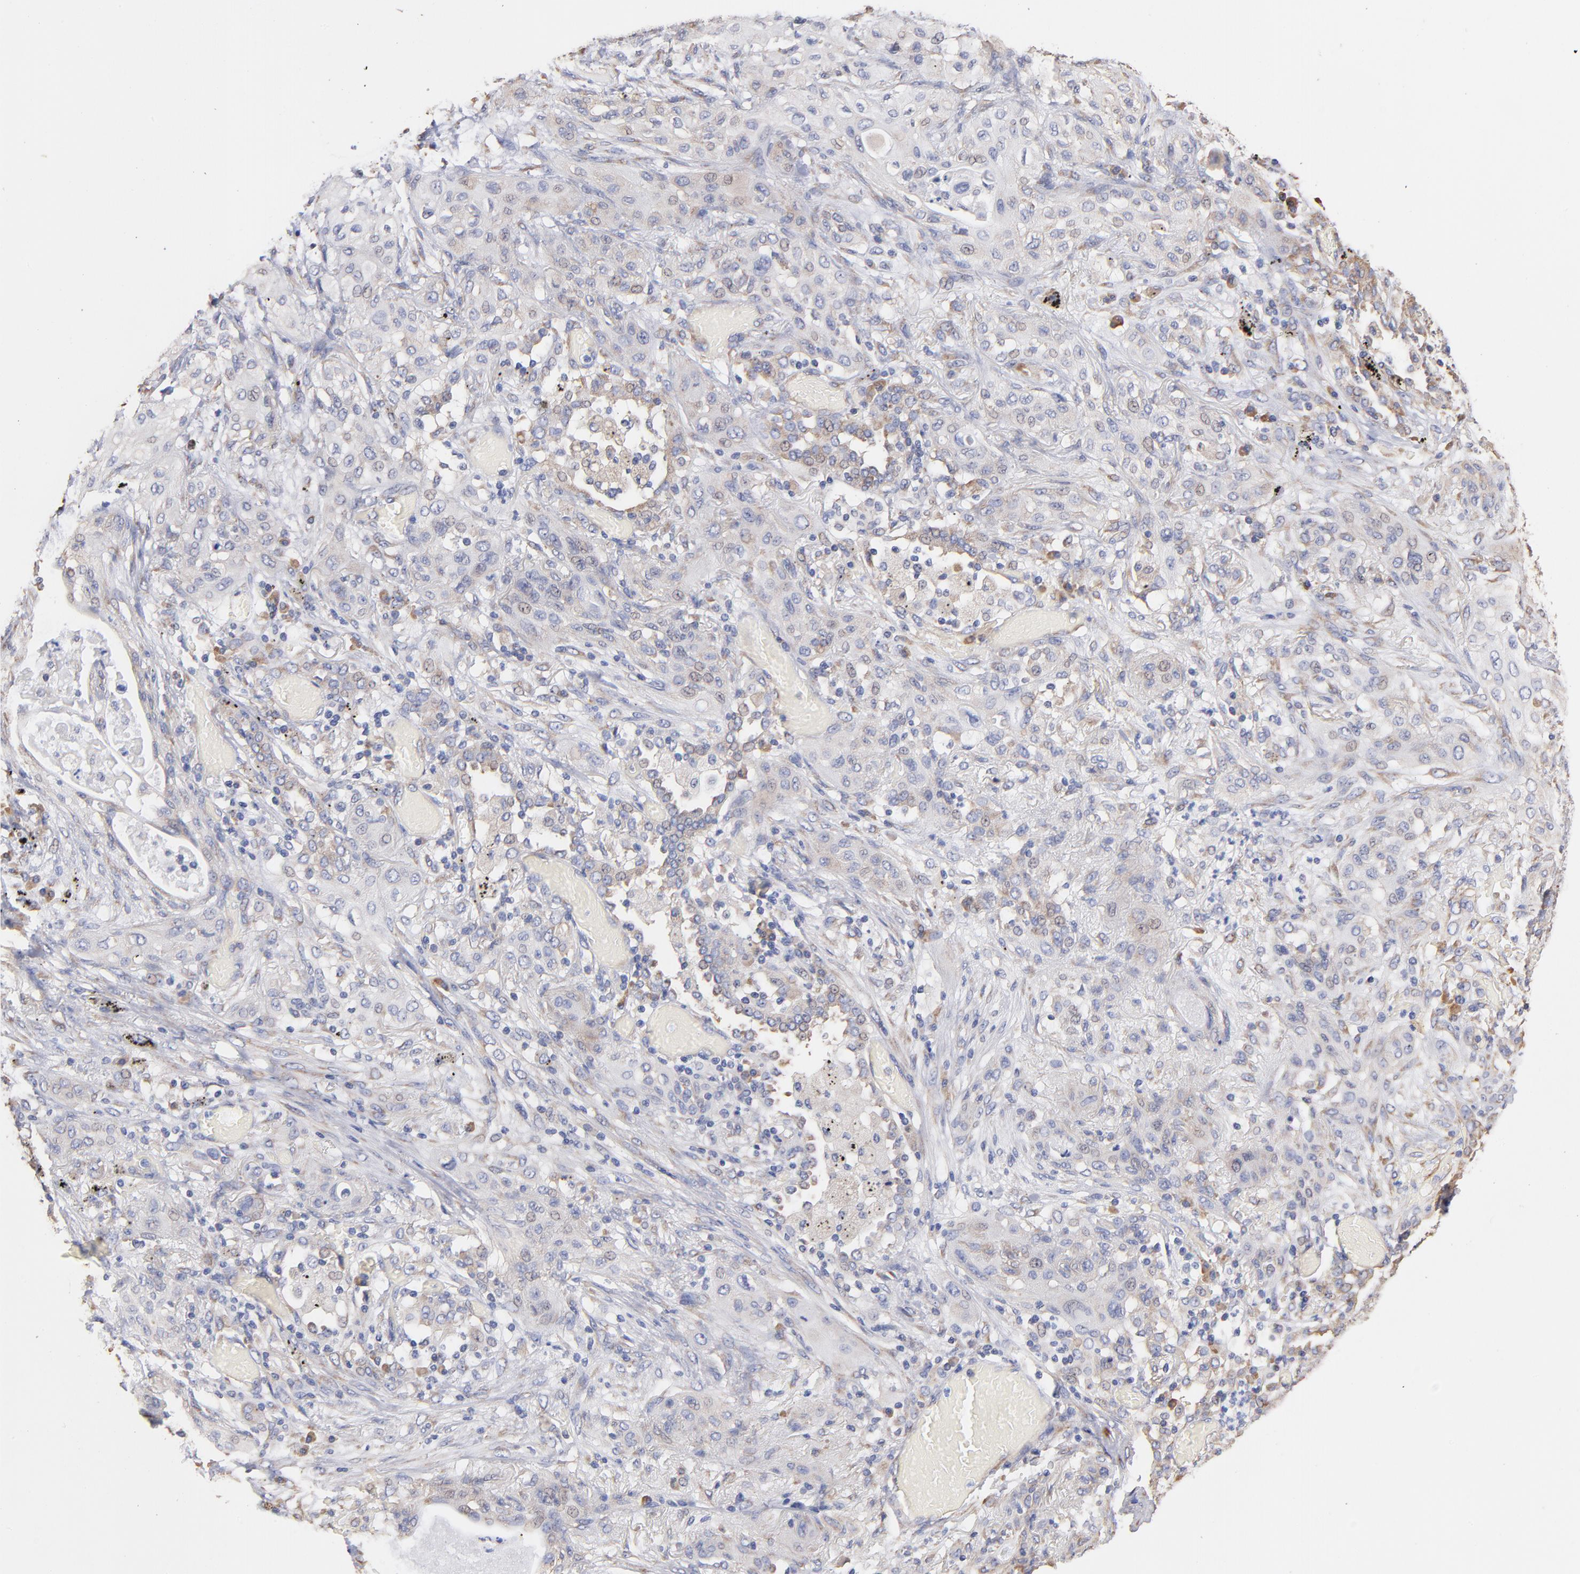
{"staining": {"intensity": "negative", "quantity": "none", "location": "none"}, "tissue": "lung cancer", "cell_type": "Tumor cells", "image_type": "cancer", "snomed": [{"axis": "morphology", "description": "Squamous cell carcinoma, NOS"}, {"axis": "topography", "description": "Lung"}], "caption": "The image demonstrates no staining of tumor cells in squamous cell carcinoma (lung).", "gene": "RPL9", "patient": {"sex": "female", "age": 47}}